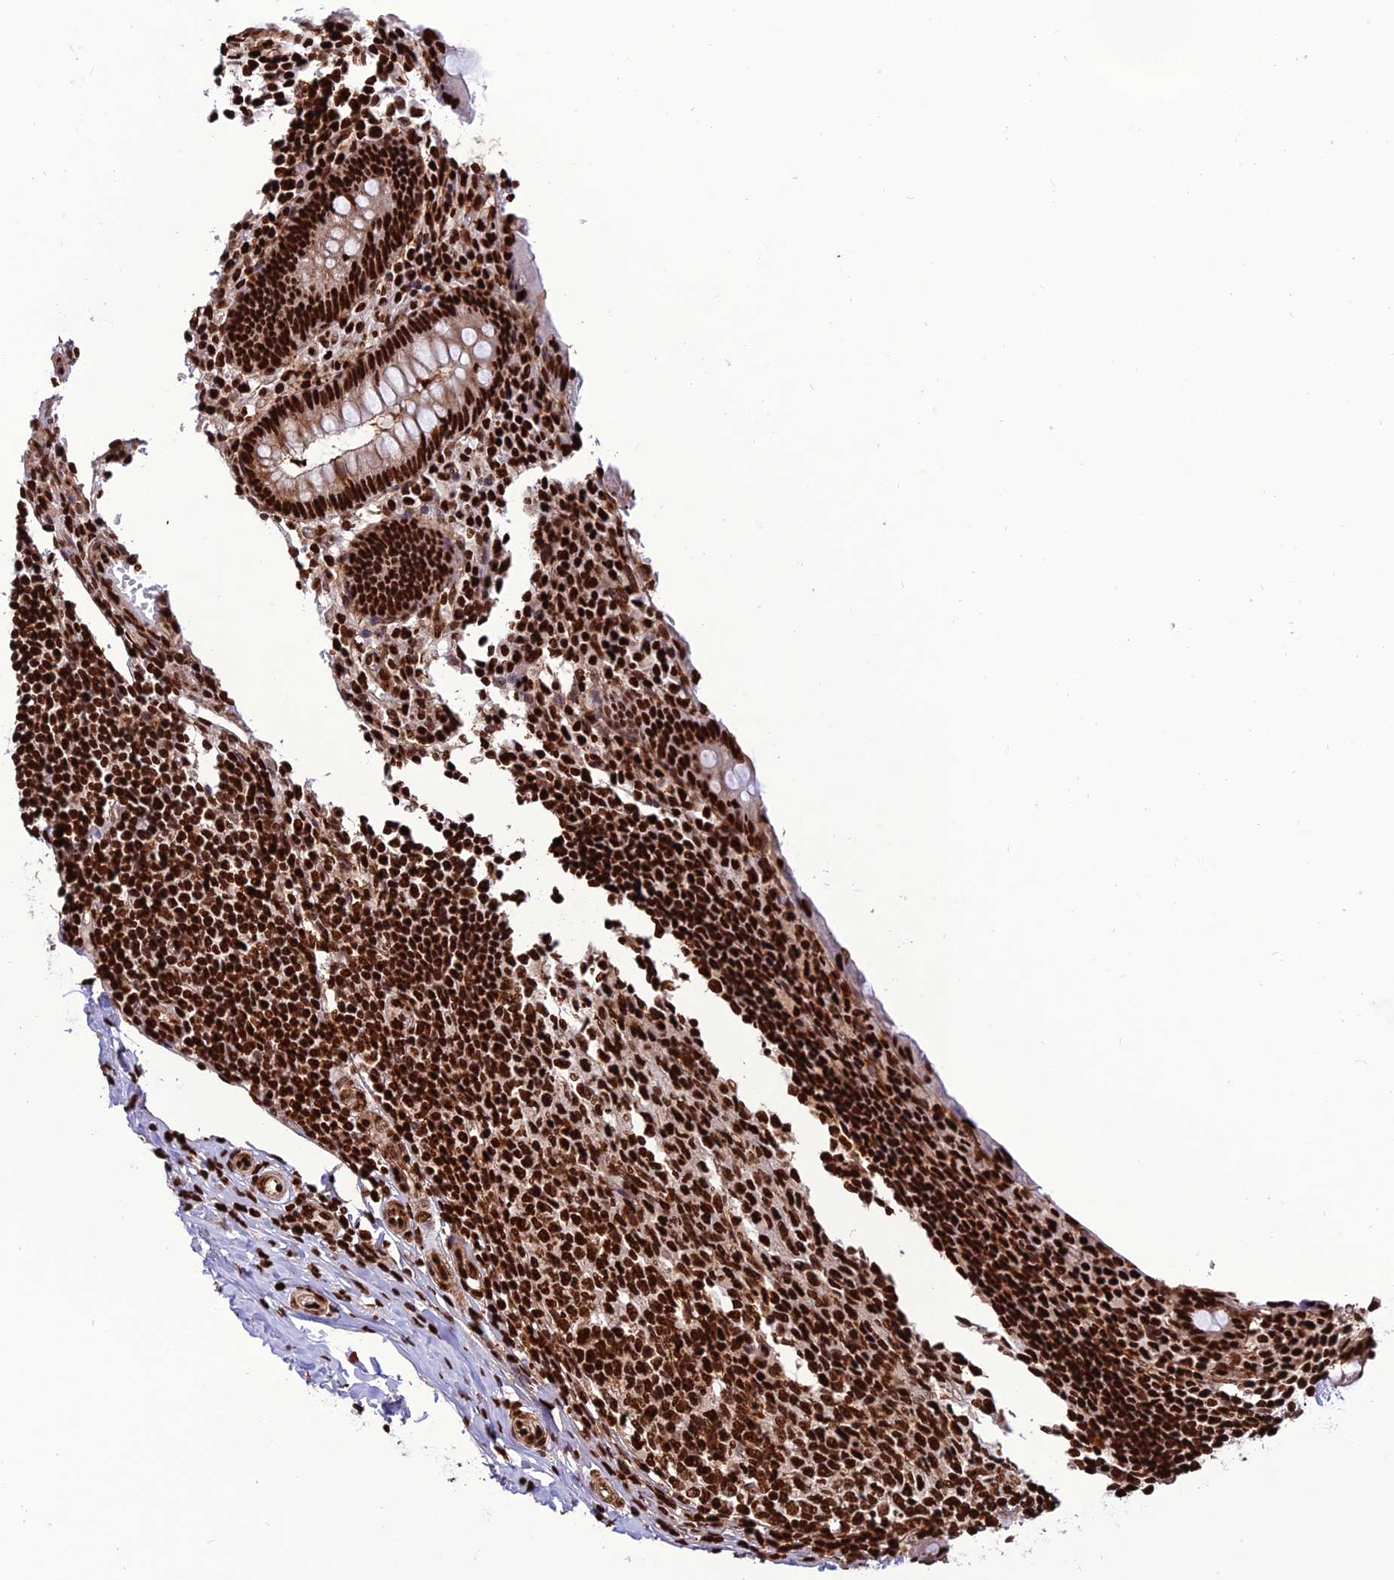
{"staining": {"intensity": "strong", "quantity": ">75%", "location": "nuclear"}, "tissue": "appendix", "cell_type": "Glandular cells", "image_type": "normal", "snomed": [{"axis": "morphology", "description": "Normal tissue, NOS"}, {"axis": "topography", "description": "Appendix"}], "caption": "Glandular cells show high levels of strong nuclear positivity in approximately >75% of cells in normal human appendix.", "gene": "INO80E", "patient": {"sex": "female", "age": 17}}